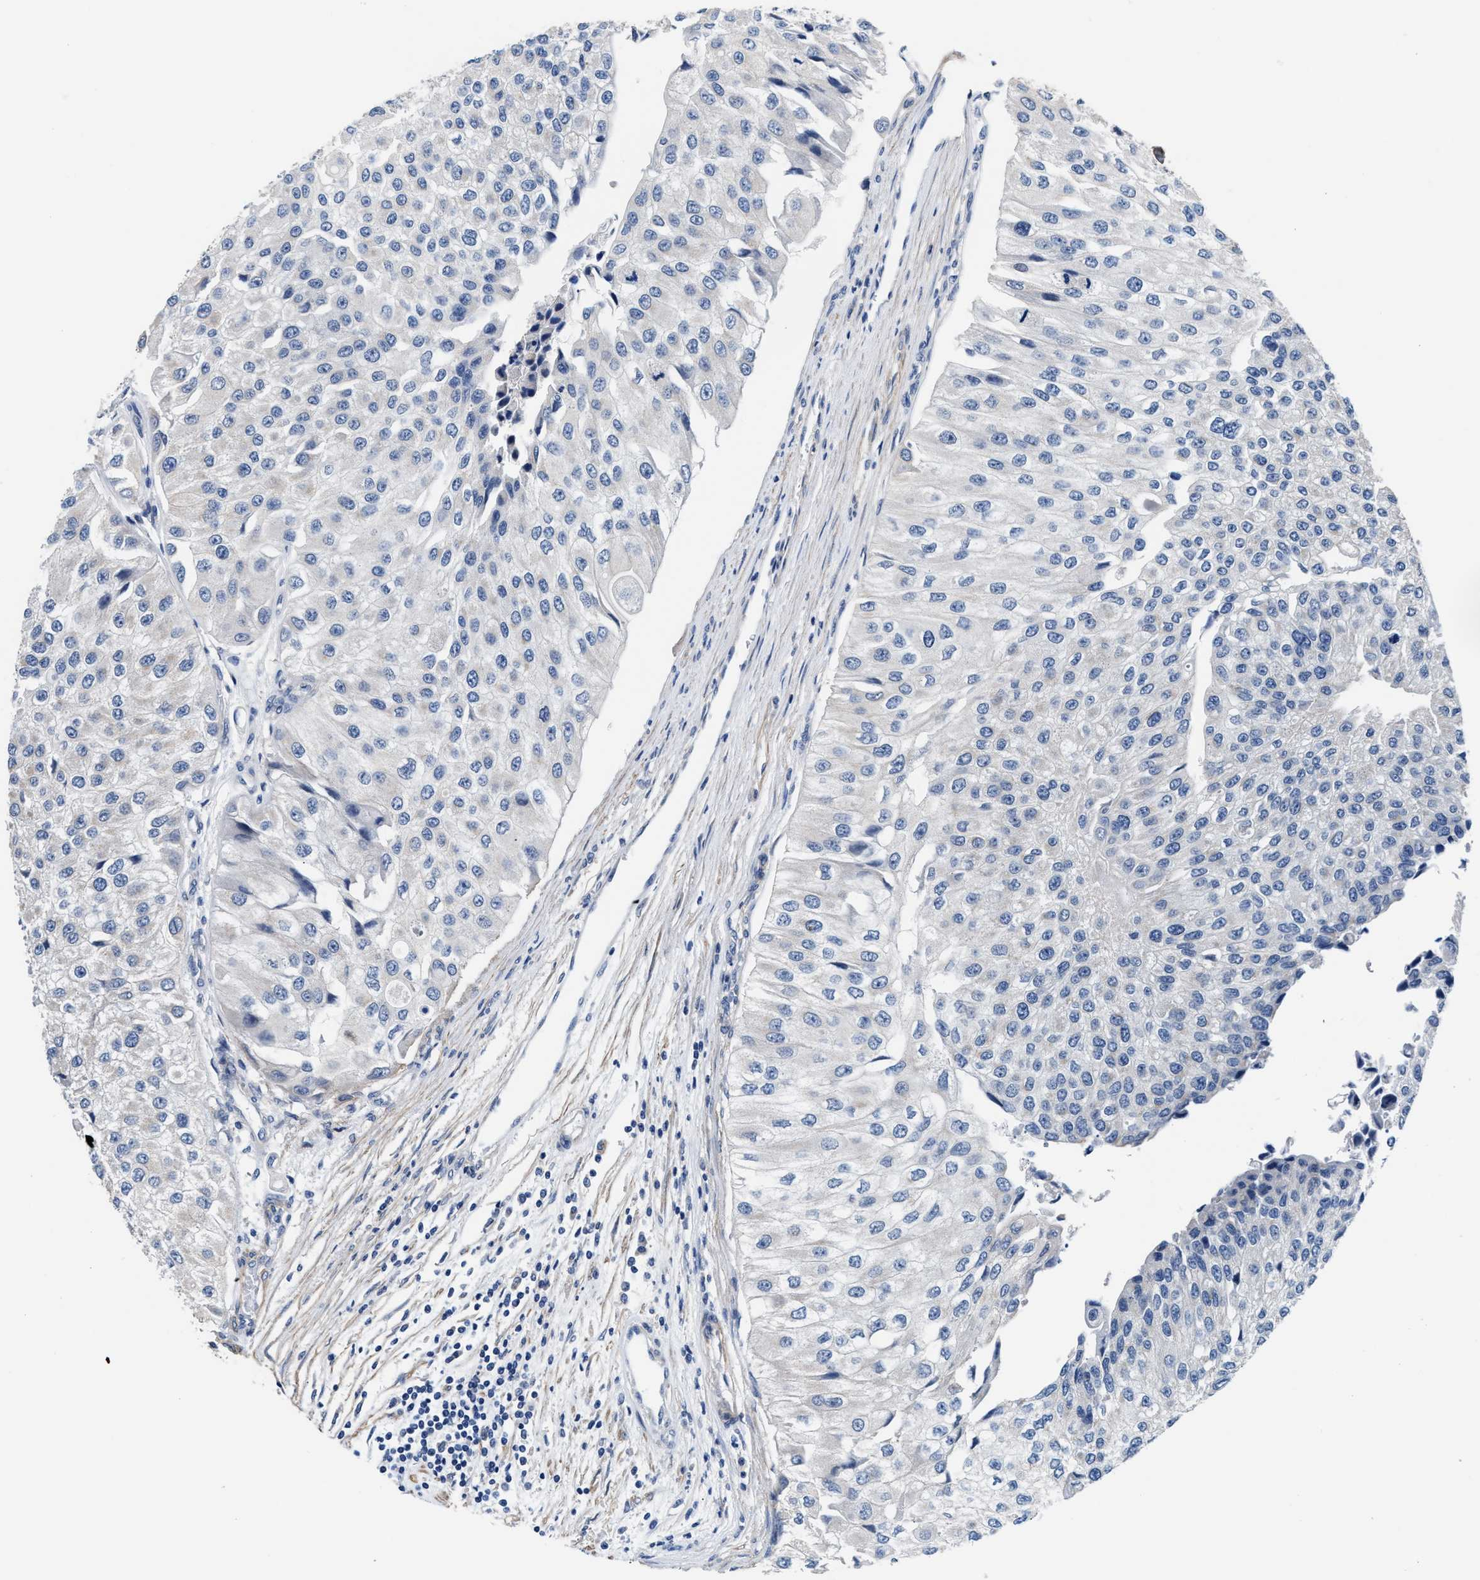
{"staining": {"intensity": "negative", "quantity": "none", "location": "none"}, "tissue": "urothelial cancer", "cell_type": "Tumor cells", "image_type": "cancer", "snomed": [{"axis": "morphology", "description": "Urothelial carcinoma, High grade"}, {"axis": "topography", "description": "Kidney"}, {"axis": "topography", "description": "Urinary bladder"}], "caption": "Image shows no significant protein expression in tumor cells of urothelial carcinoma (high-grade). (Immunohistochemistry (ihc), brightfield microscopy, high magnification).", "gene": "MYH3", "patient": {"sex": "male", "age": 77}}